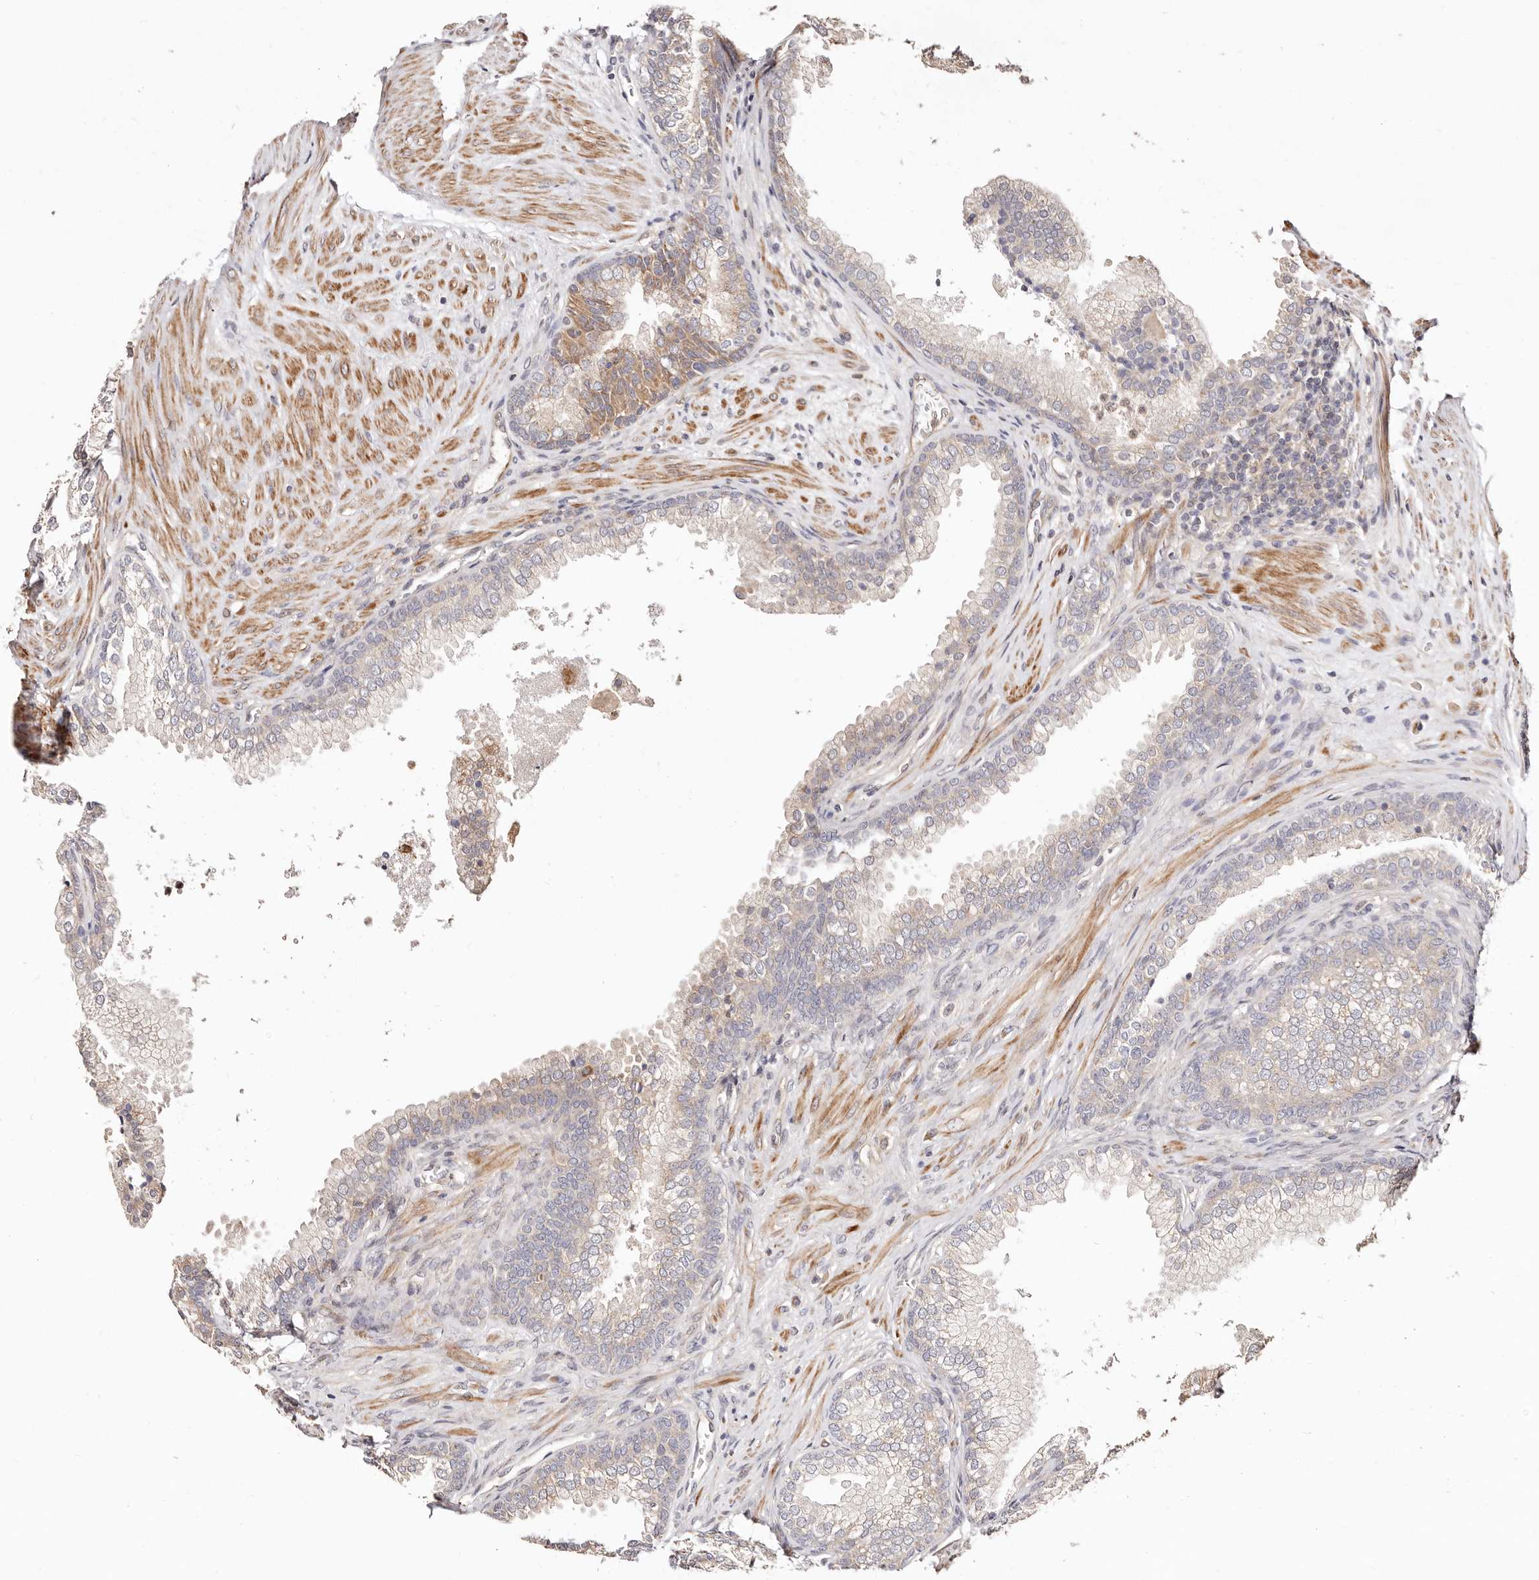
{"staining": {"intensity": "weak", "quantity": "<25%", "location": "cytoplasmic/membranous"}, "tissue": "prostate", "cell_type": "Glandular cells", "image_type": "normal", "snomed": [{"axis": "morphology", "description": "Normal tissue, NOS"}, {"axis": "topography", "description": "Prostate"}], "caption": "Immunohistochemistry of benign human prostate reveals no positivity in glandular cells.", "gene": "MAPK1", "patient": {"sex": "male", "age": 76}}